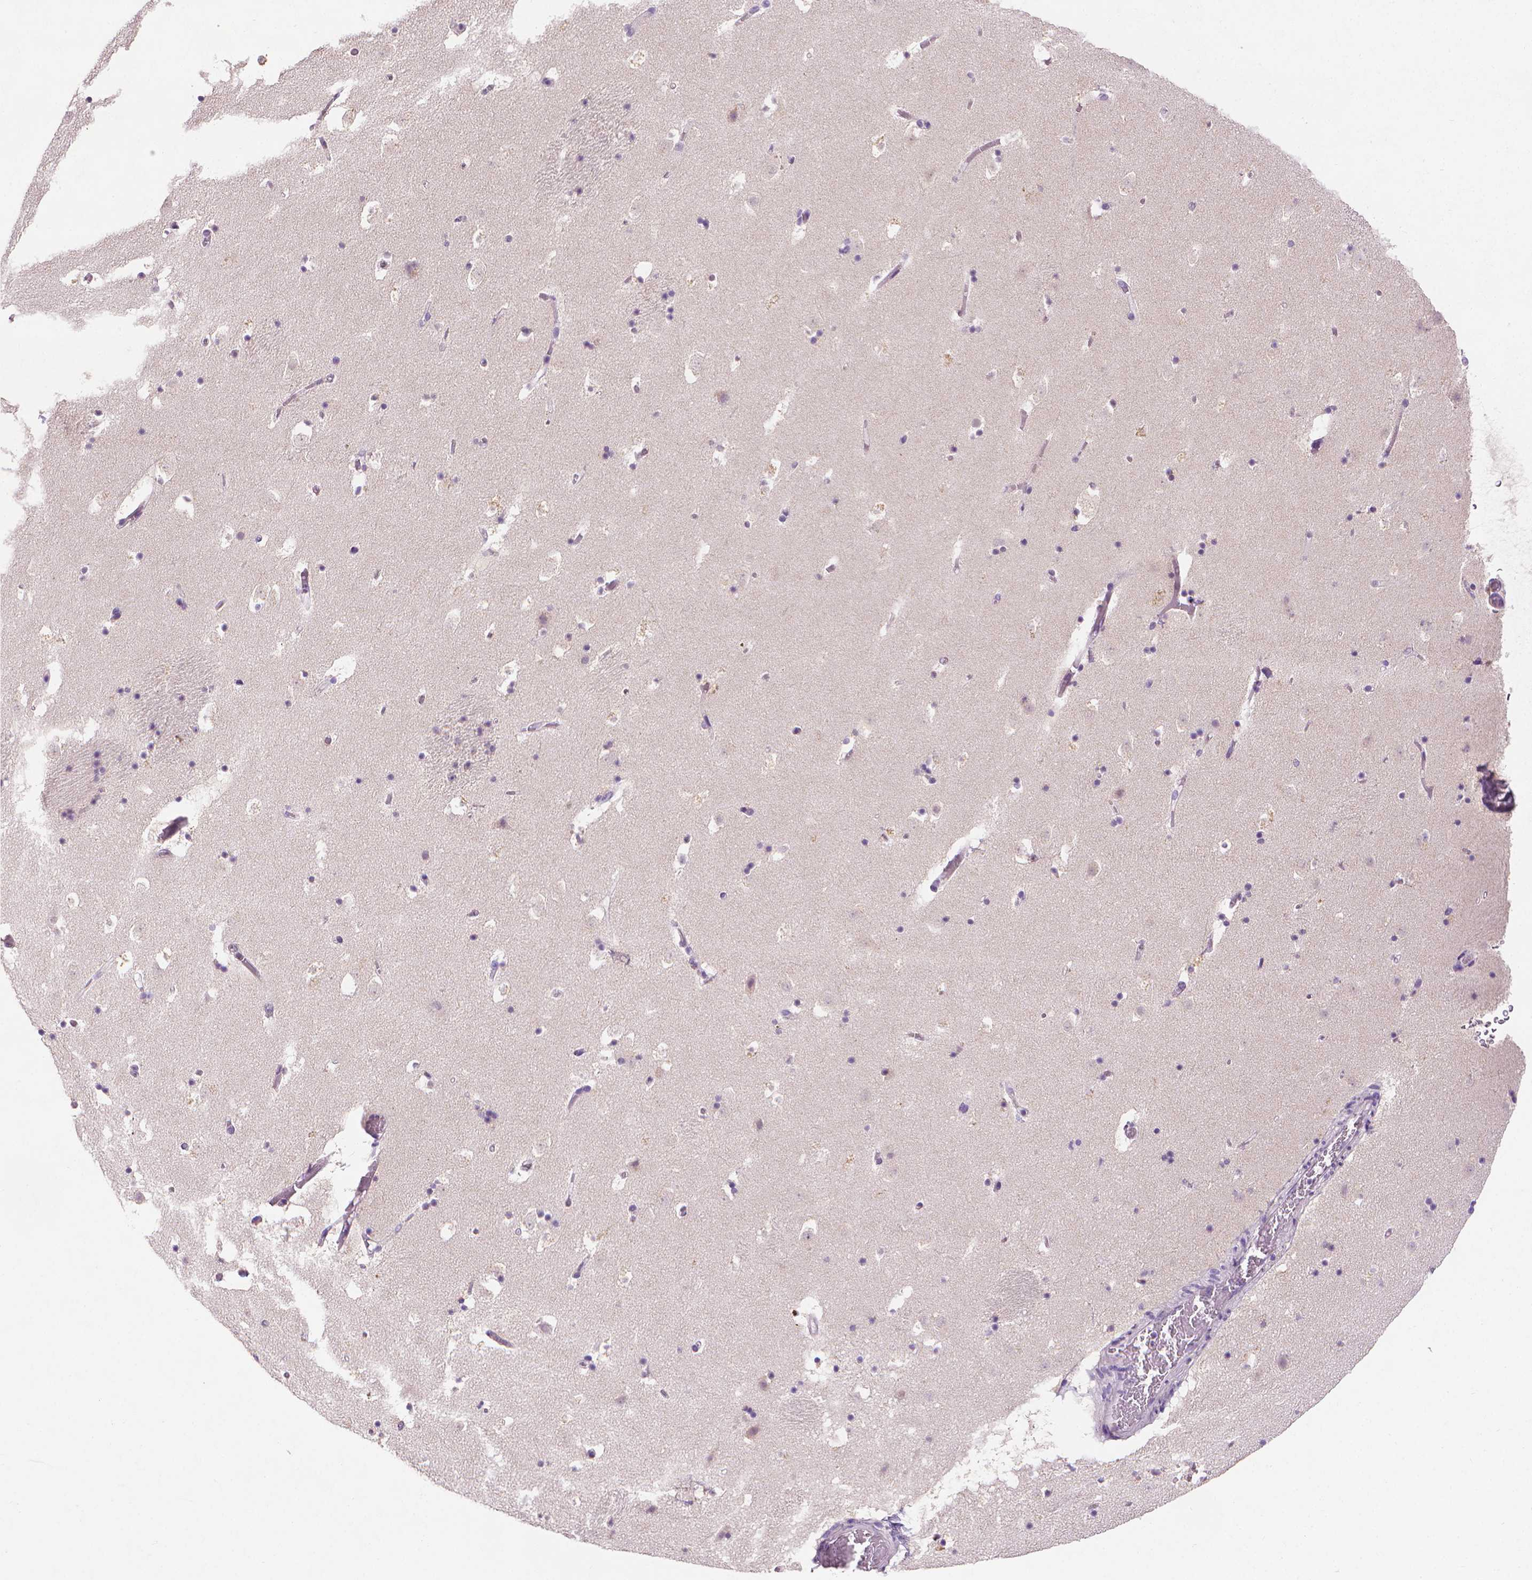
{"staining": {"intensity": "negative", "quantity": "none", "location": "none"}, "tissue": "caudate", "cell_type": "Glial cells", "image_type": "normal", "snomed": [{"axis": "morphology", "description": "Normal tissue, NOS"}, {"axis": "topography", "description": "Lateral ventricle wall"}], "caption": "IHC histopathology image of normal human caudate stained for a protein (brown), which exhibits no staining in glial cells.", "gene": "FASN", "patient": {"sex": "female", "age": 42}}